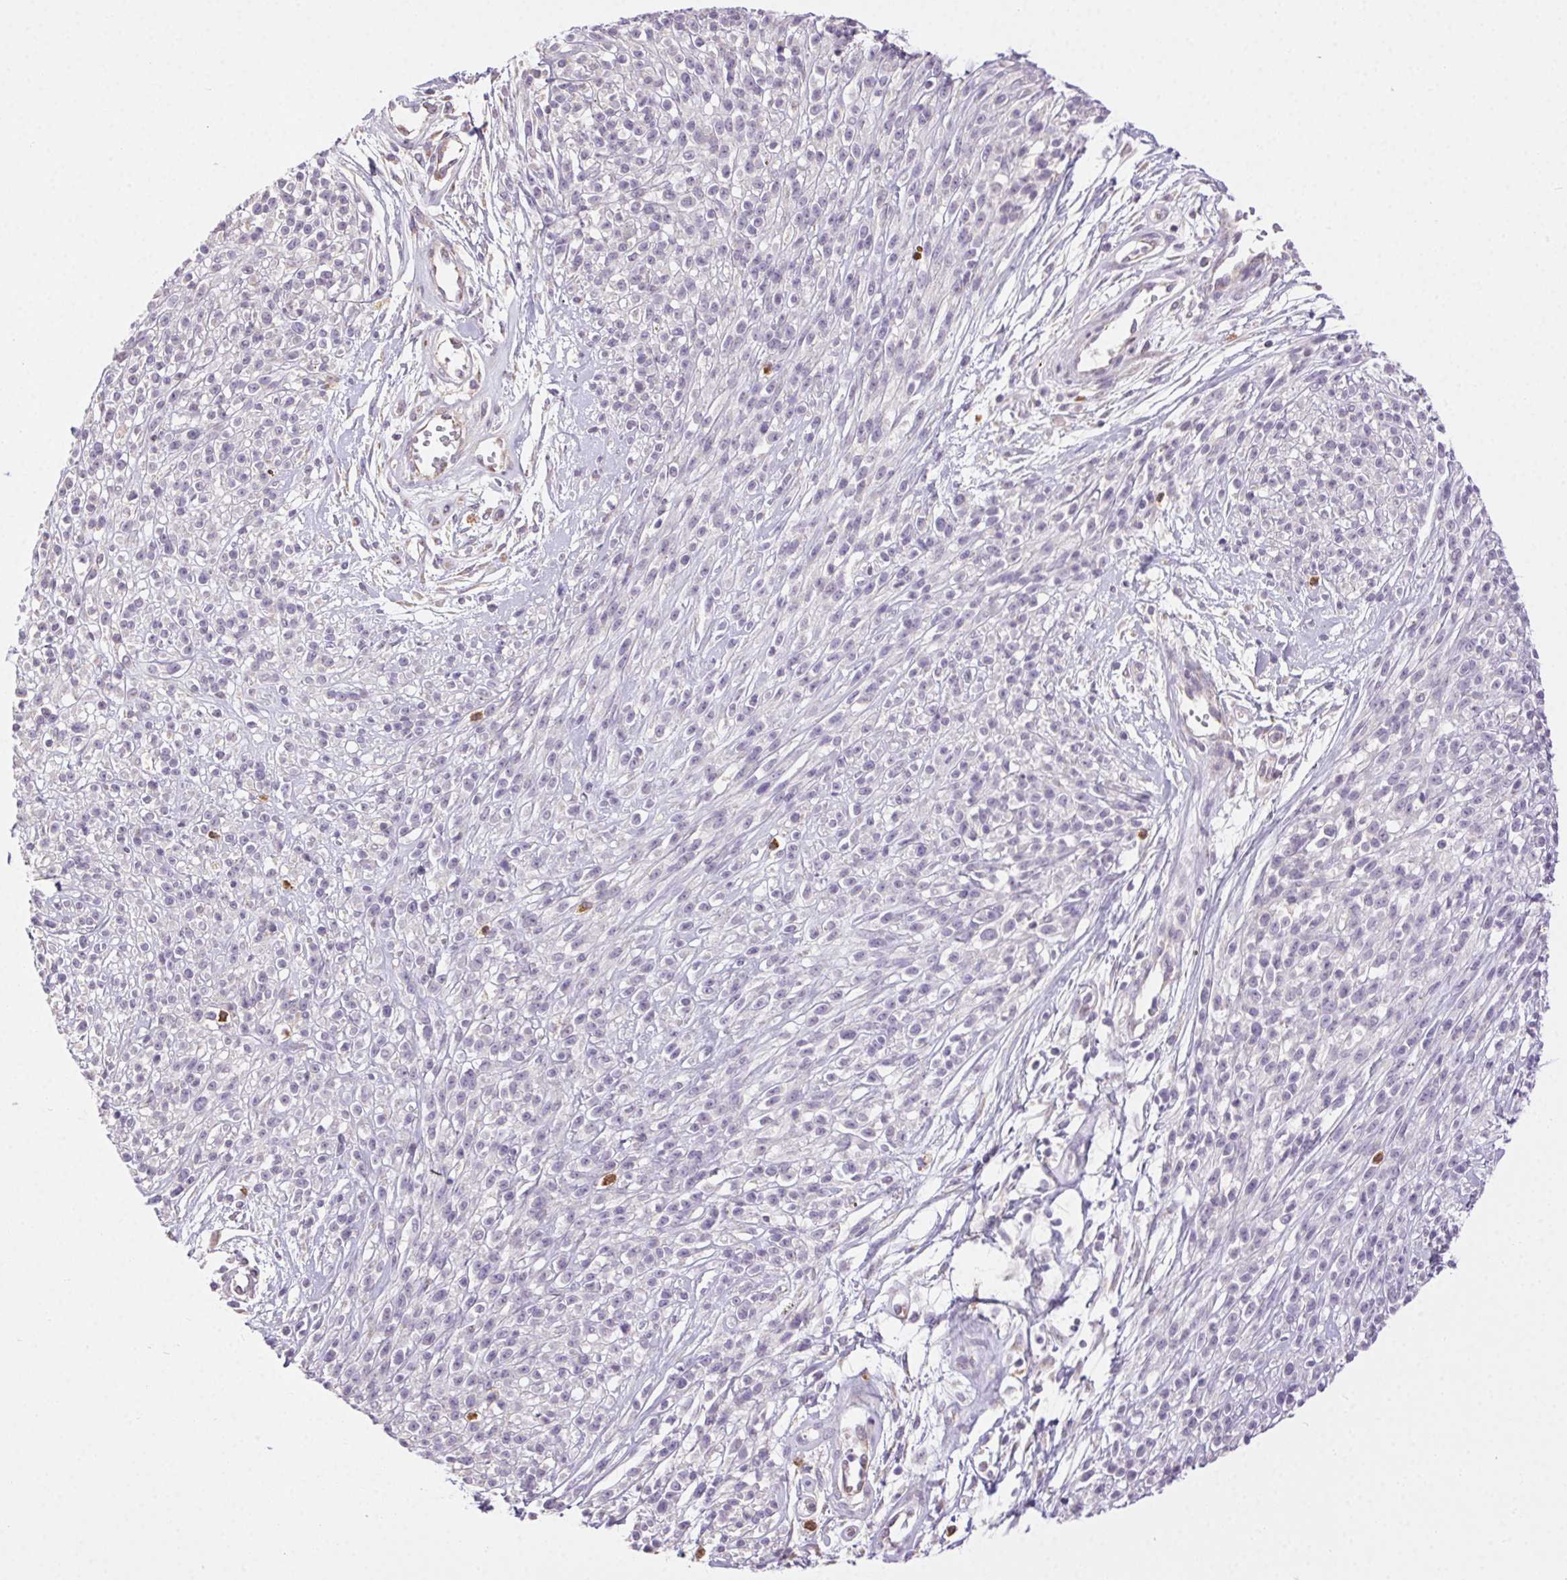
{"staining": {"intensity": "negative", "quantity": "none", "location": "none"}, "tissue": "melanoma", "cell_type": "Tumor cells", "image_type": "cancer", "snomed": [{"axis": "morphology", "description": "Malignant melanoma, NOS"}, {"axis": "topography", "description": "Skin"}, {"axis": "topography", "description": "Skin of trunk"}], "caption": "This is an immunohistochemistry (IHC) image of human malignant melanoma. There is no staining in tumor cells.", "gene": "SNX31", "patient": {"sex": "male", "age": 74}}